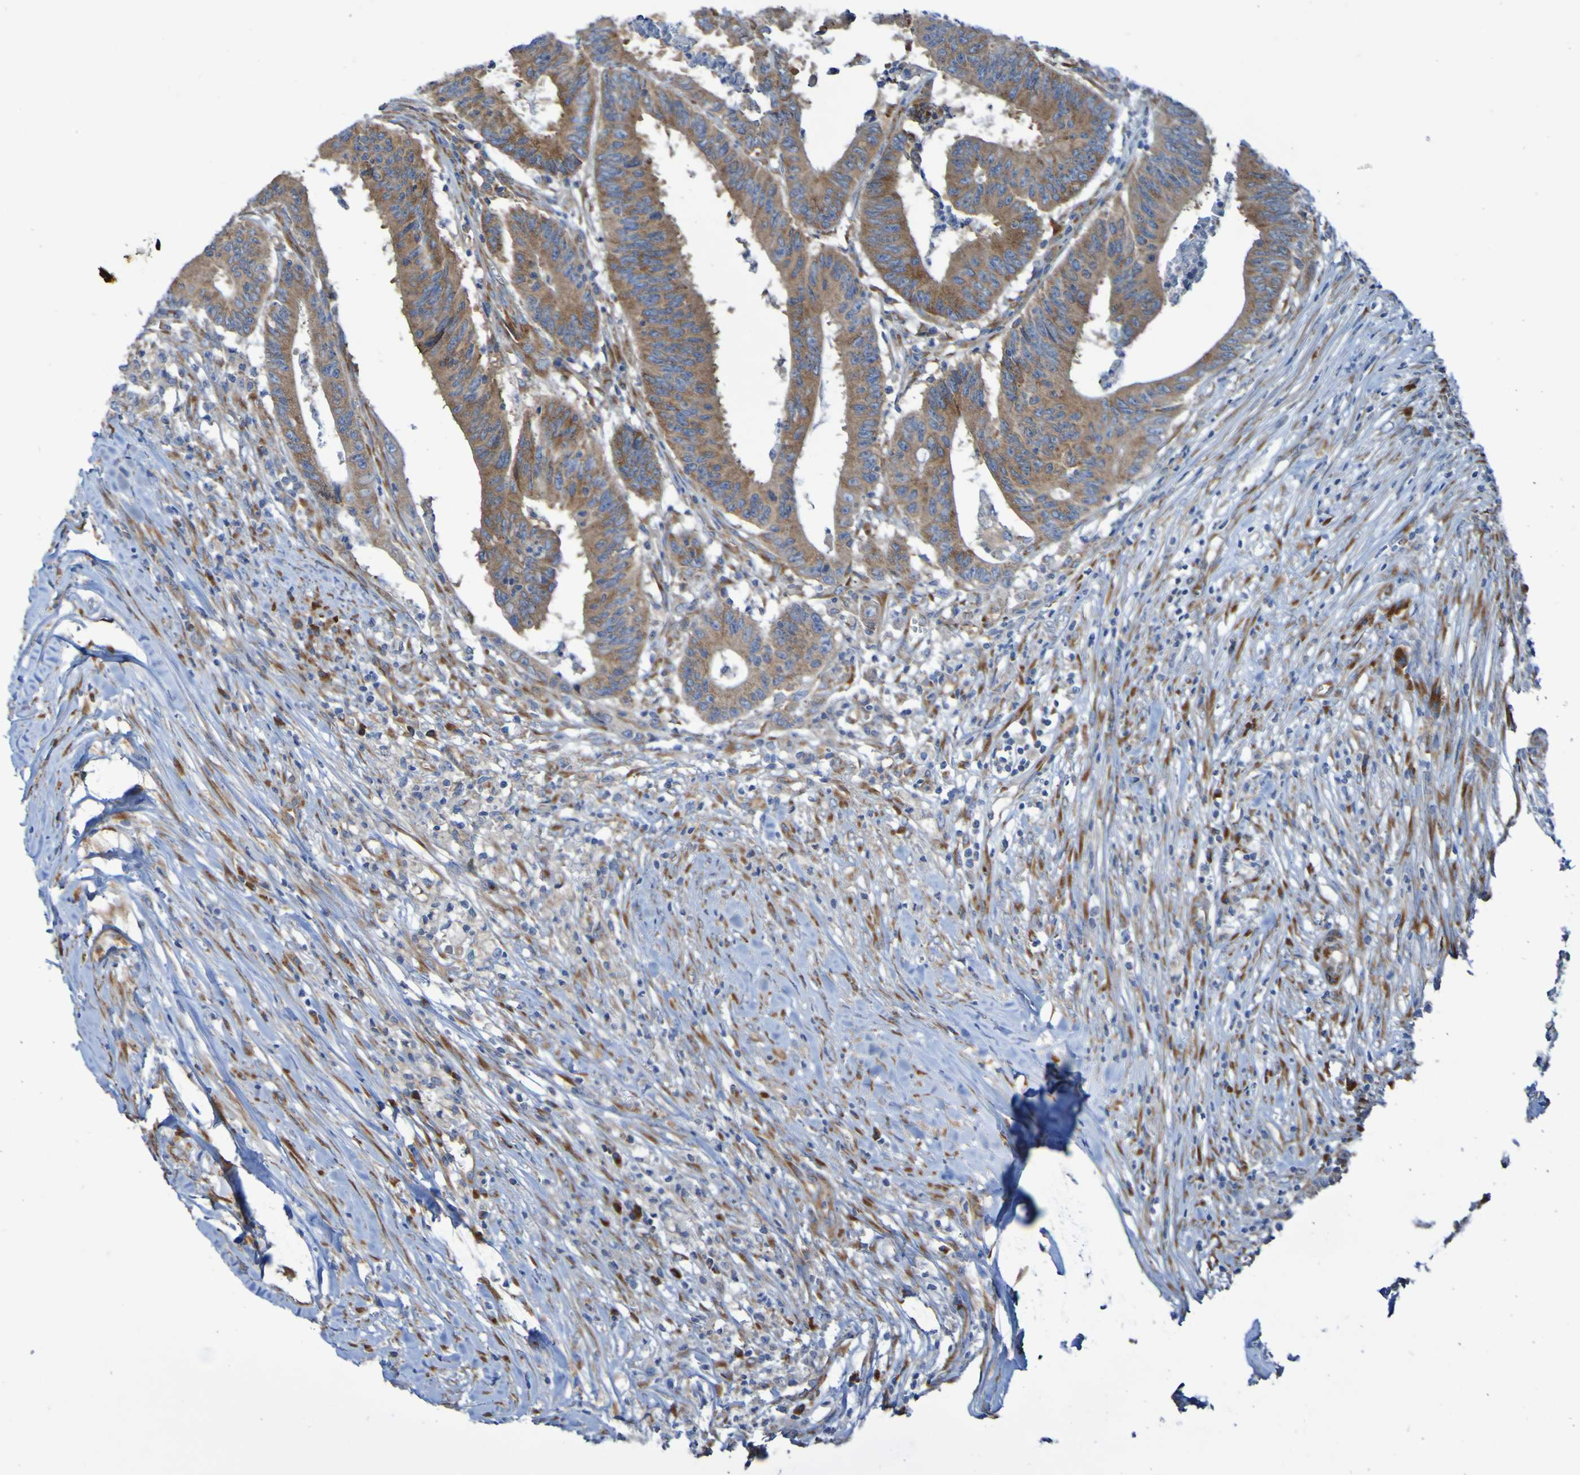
{"staining": {"intensity": "moderate", "quantity": ">75%", "location": "cytoplasmic/membranous"}, "tissue": "colorectal cancer", "cell_type": "Tumor cells", "image_type": "cancer", "snomed": [{"axis": "morphology", "description": "Adenocarcinoma, NOS"}, {"axis": "topography", "description": "Colon"}], "caption": "Immunohistochemical staining of colorectal cancer demonstrates medium levels of moderate cytoplasmic/membranous positivity in approximately >75% of tumor cells. The staining was performed using DAB (3,3'-diaminobenzidine), with brown indicating positive protein expression. Nuclei are stained blue with hematoxylin.", "gene": "FKBP3", "patient": {"sex": "male", "age": 45}}